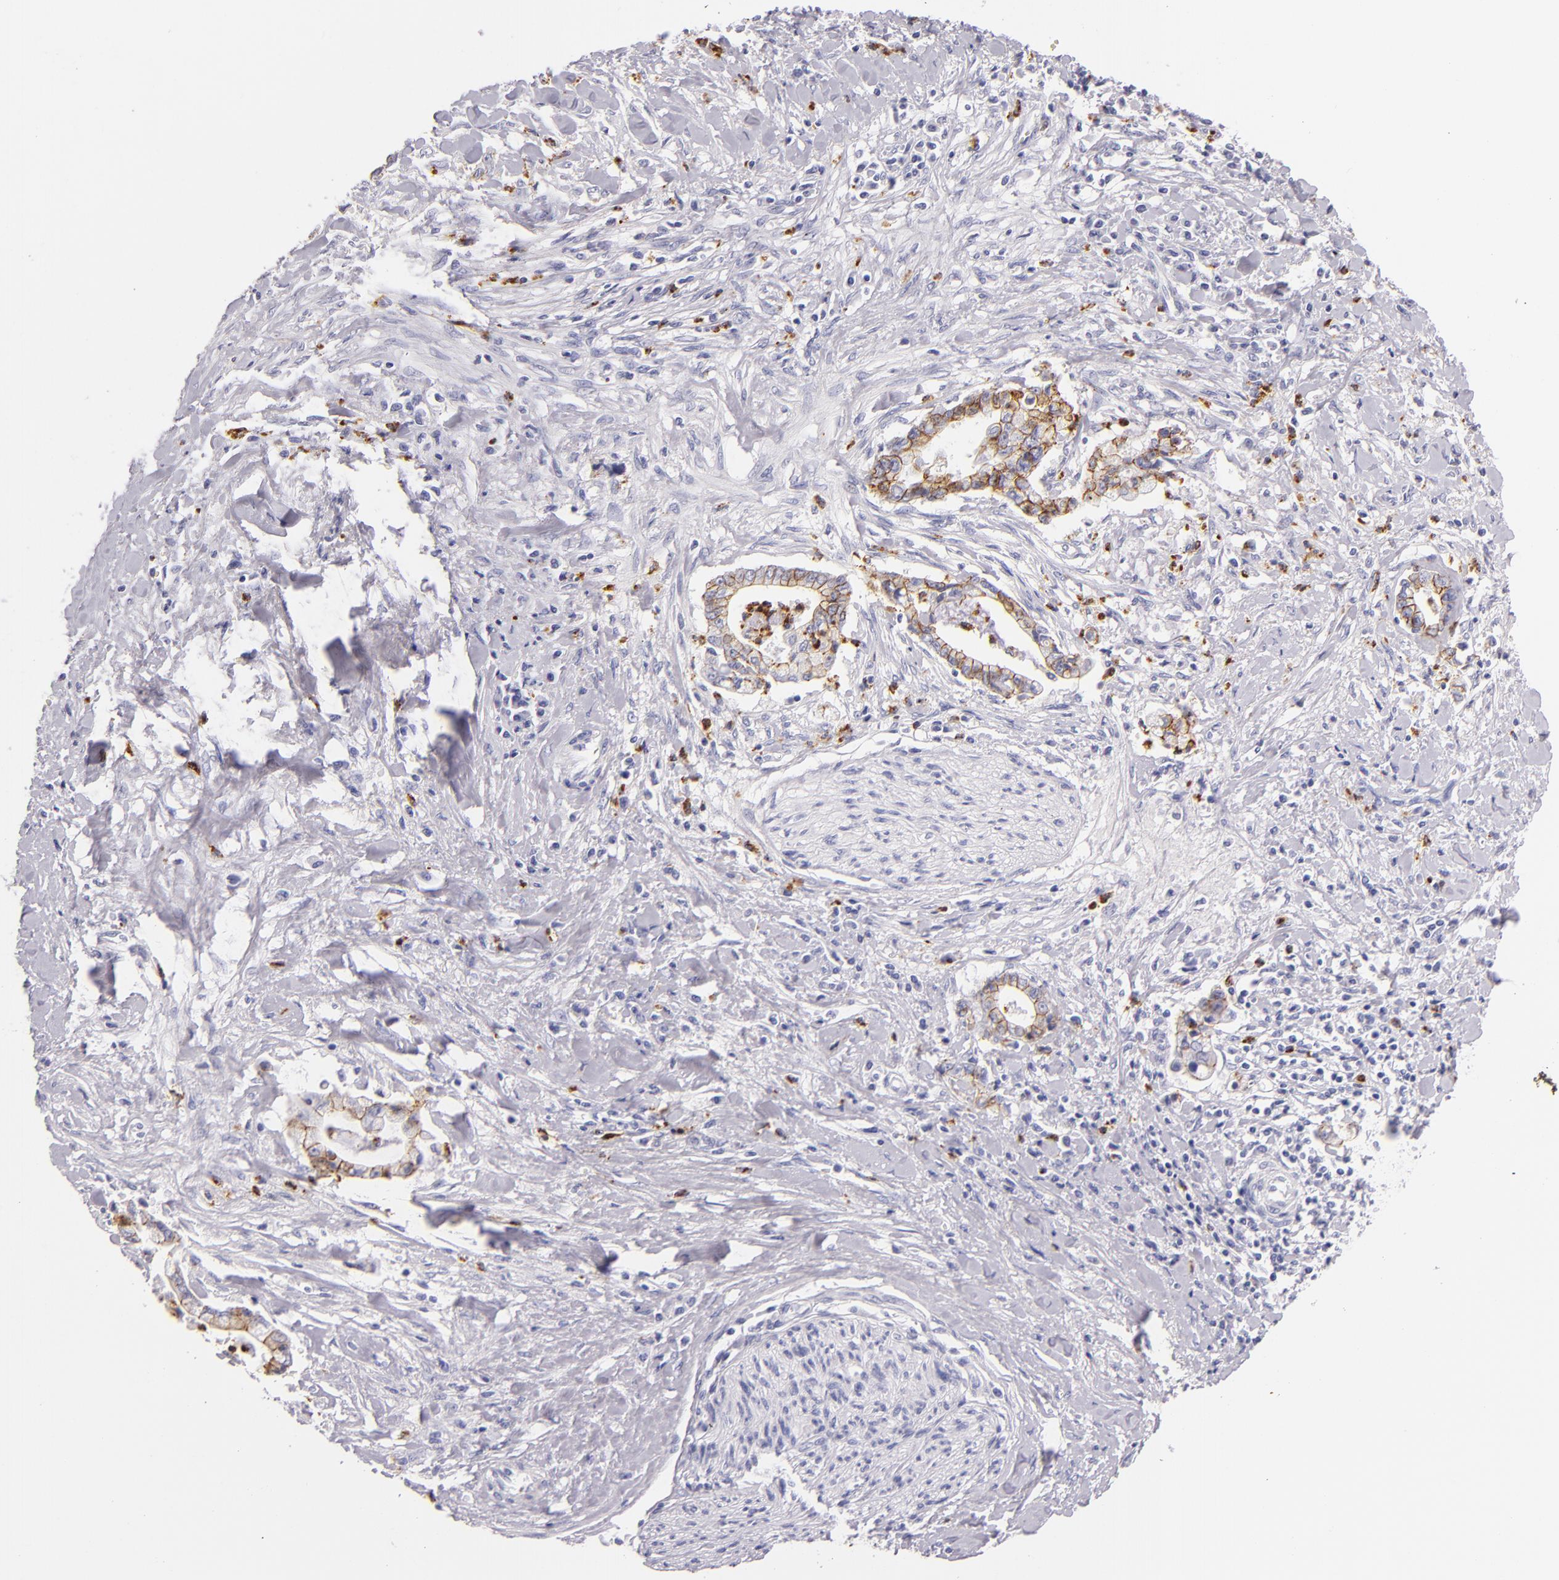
{"staining": {"intensity": "moderate", "quantity": "25%-75%", "location": "cytoplasmic/membranous"}, "tissue": "liver cancer", "cell_type": "Tumor cells", "image_type": "cancer", "snomed": [{"axis": "morphology", "description": "Cholangiocarcinoma"}, {"axis": "topography", "description": "Liver"}], "caption": "An immunohistochemistry photomicrograph of neoplastic tissue is shown. Protein staining in brown shows moderate cytoplasmic/membranous positivity in liver cancer (cholangiocarcinoma) within tumor cells.", "gene": "CDH3", "patient": {"sex": "male", "age": 57}}